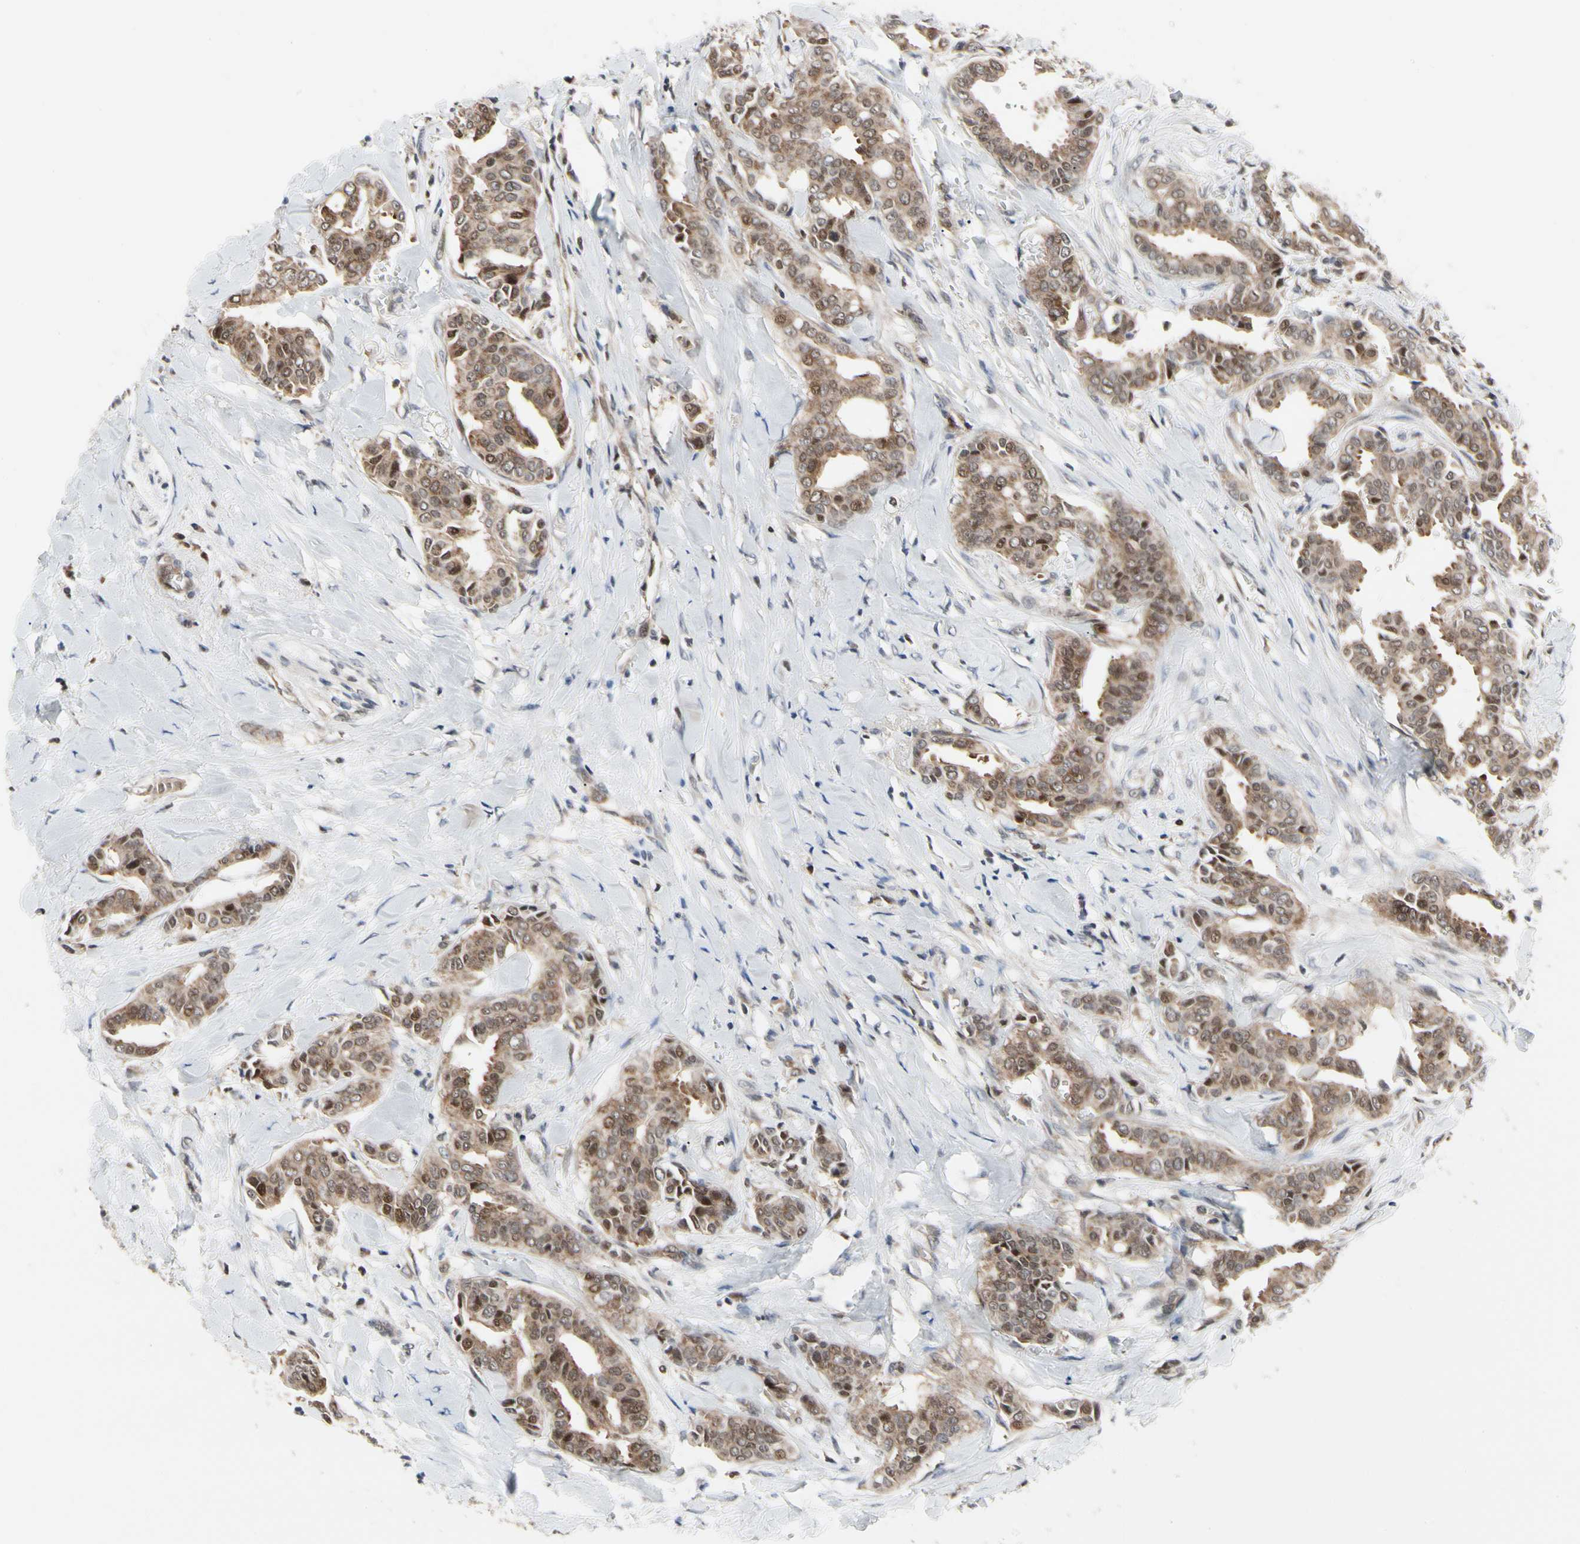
{"staining": {"intensity": "moderate", "quantity": ">75%", "location": "cytoplasmic/membranous,nuclear"}, "tissue": "head and neck cancer", "cell_type": "Tumor cells", "image_type": "cancer", "snomed": [{"axis": "morphology", "description": "Adenocarcinoma, NOS"}, {"axis": "topography", "description": "Salivary gland"}, {"axis": "topography", "description": "Head-Neck"}], "caption": "Immunohistochemistry photomicrograph of neoplastic tissue: human head and neck adenocarcinoma stained using immunohistochemistry demonstrates medium levels of moderate protein expression localized specifically in the cytoplasmic/membranous and nuclear of tumor cells, appearing as a cytoplasmic/membranous and nuclear brown color.", "gene": "CDK5", "patient": {"sex": "female", "age": 59}}